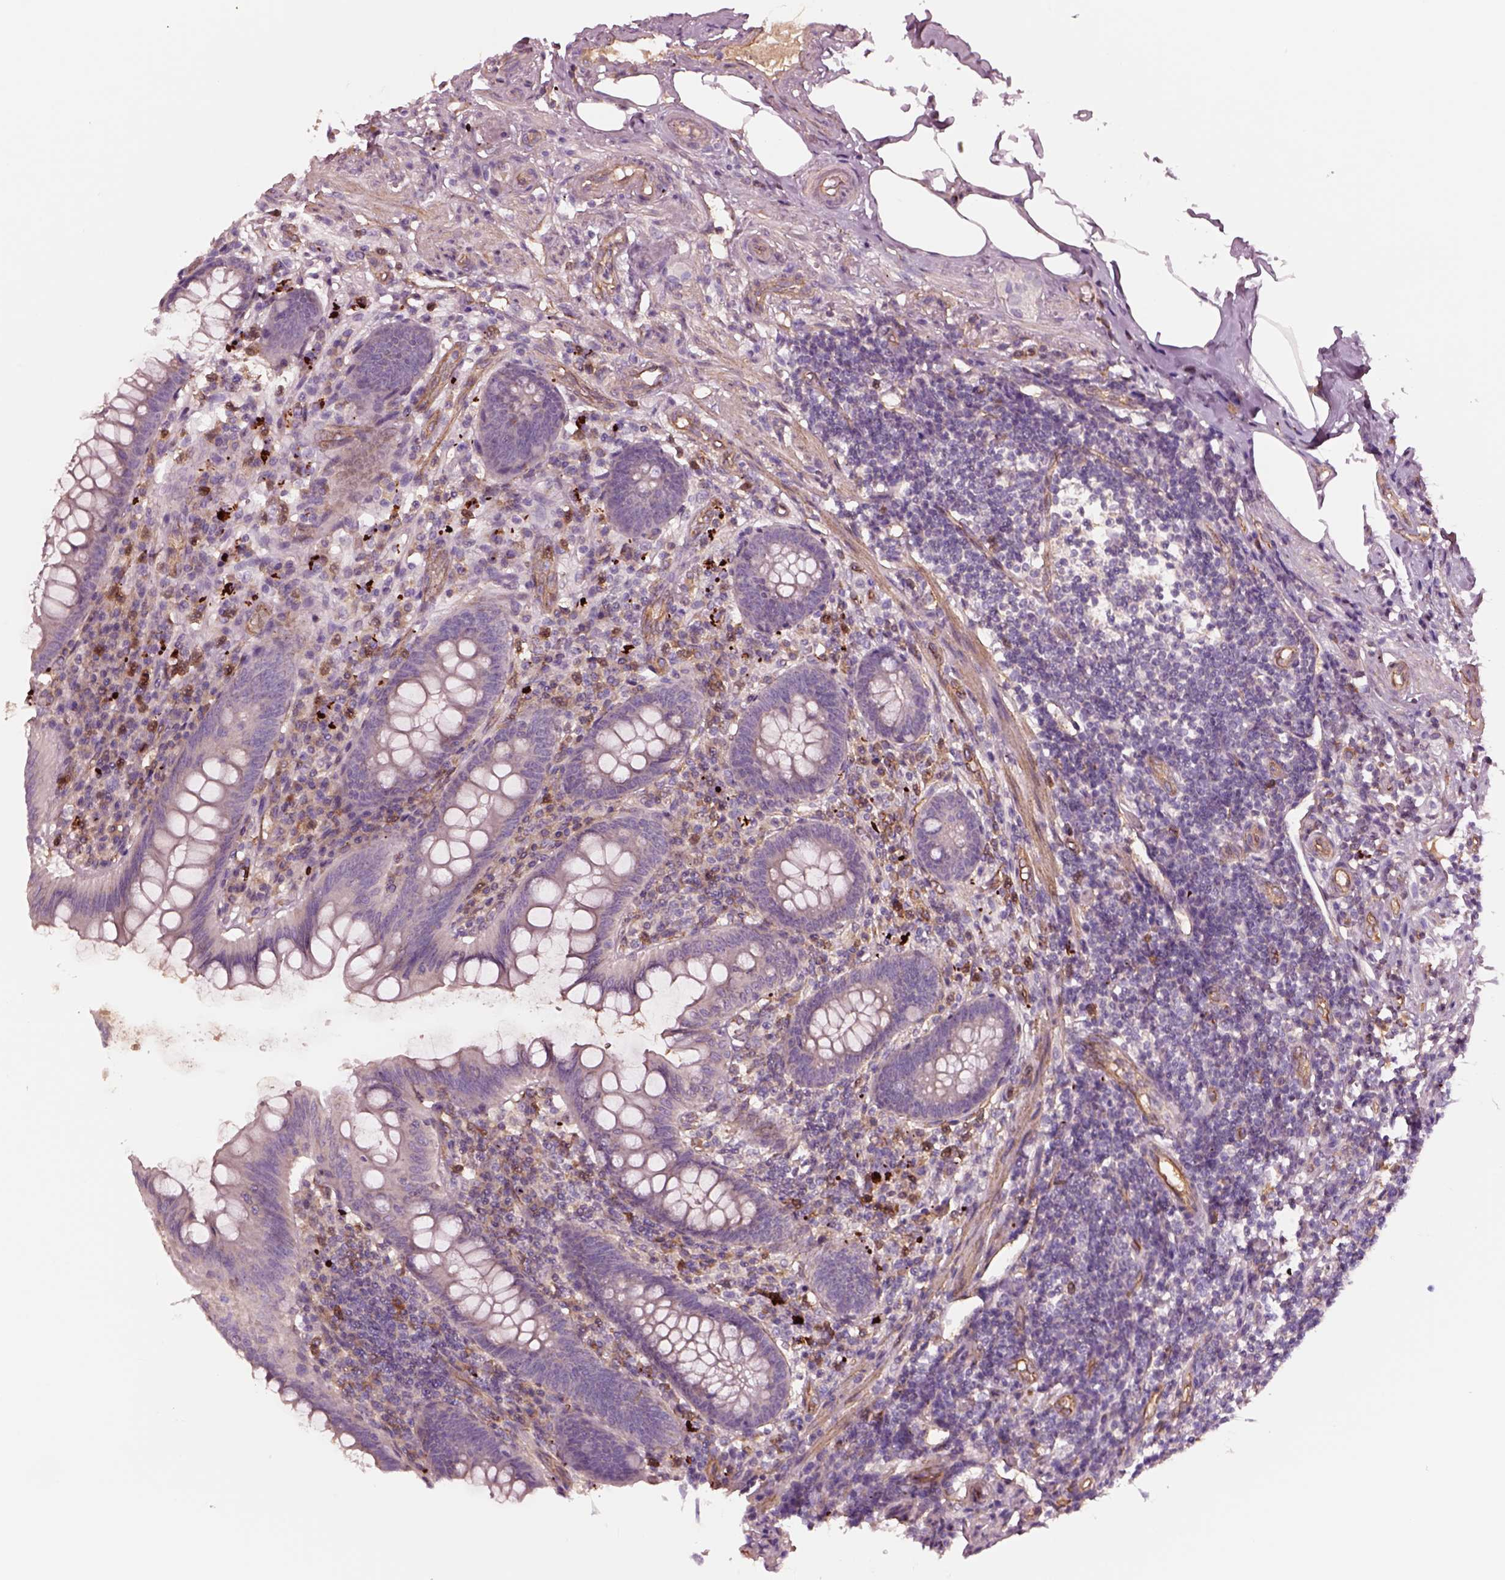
{"staining": {"intensity": "negative", "quantity": "none", "location": "none"}, "tissue": "appendix", "cell_type": "Glandular cells", "image_type": "normal", "snomed": [{"axis": "morphology", "description": "Normal tissue, NOS"}, {"axis": "topography", "description": "Appendix"}], "caption": "This is a photomicrograph of immunohistochemistry (IHC) staining of unremarkable appendix, which shows no staining in glandular cells.", "gene": "HTR1B", "patient": {"sex": "female", "age": 57}}